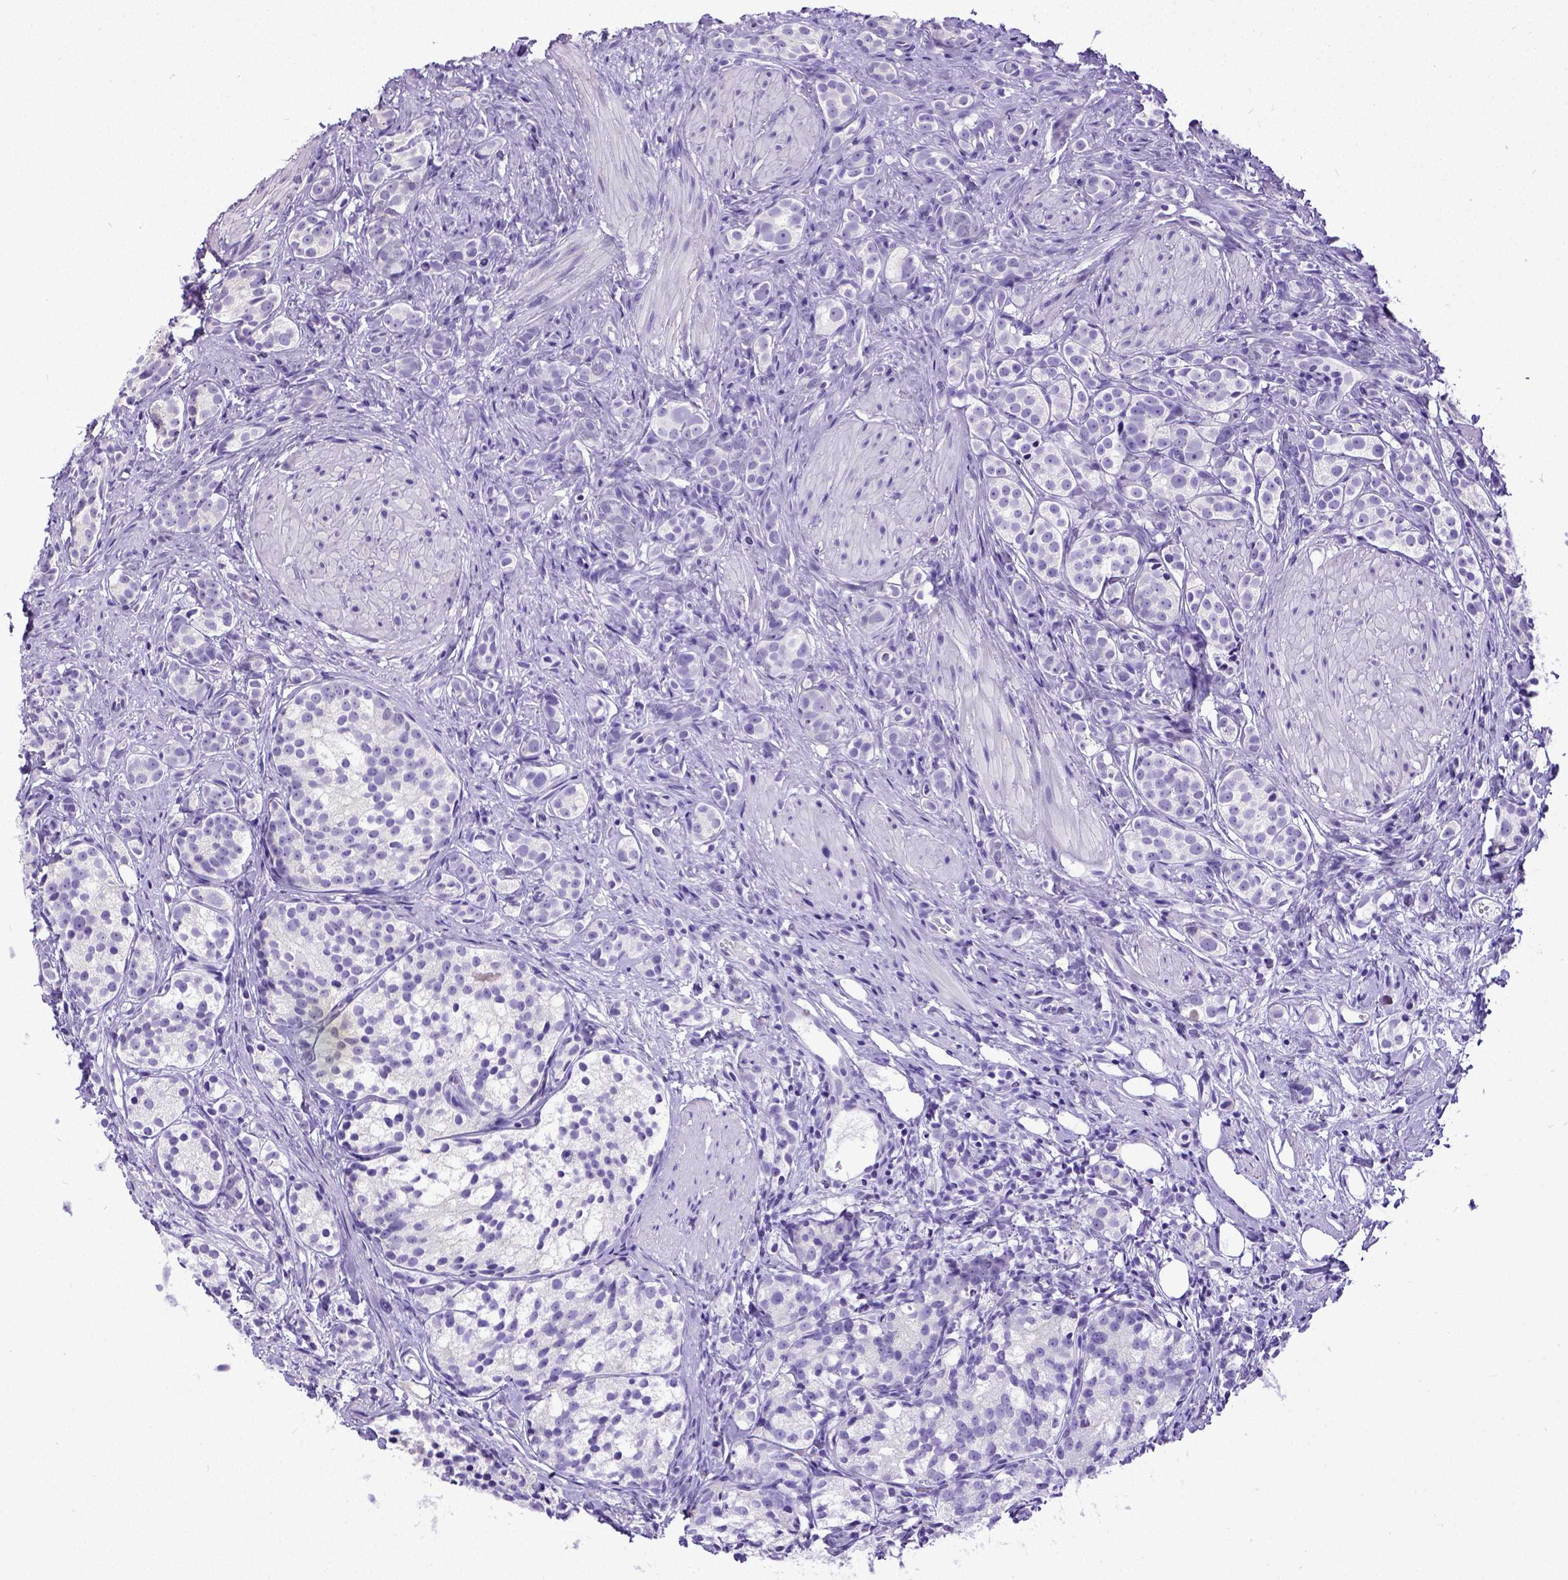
{"staining": {"intensity": "negative", "quantity": "none", "location": "none"}, "tissue": "prostate cancer", "cell_type": "Tumor cells", "image_type": "cancer", "snomed": [{"axis": "morphology", "description": "Adenocarcinoma, High grade"}, {"axis": "topography", "description": "Prostate"}], "caption": "Histopathology image shows no protein staining in tumor cells of prostate cancer (adenocarcinoma (high-grade)) tissue.", "gene": "SATB2", "patient": {"sex": "male", "age": 53}}